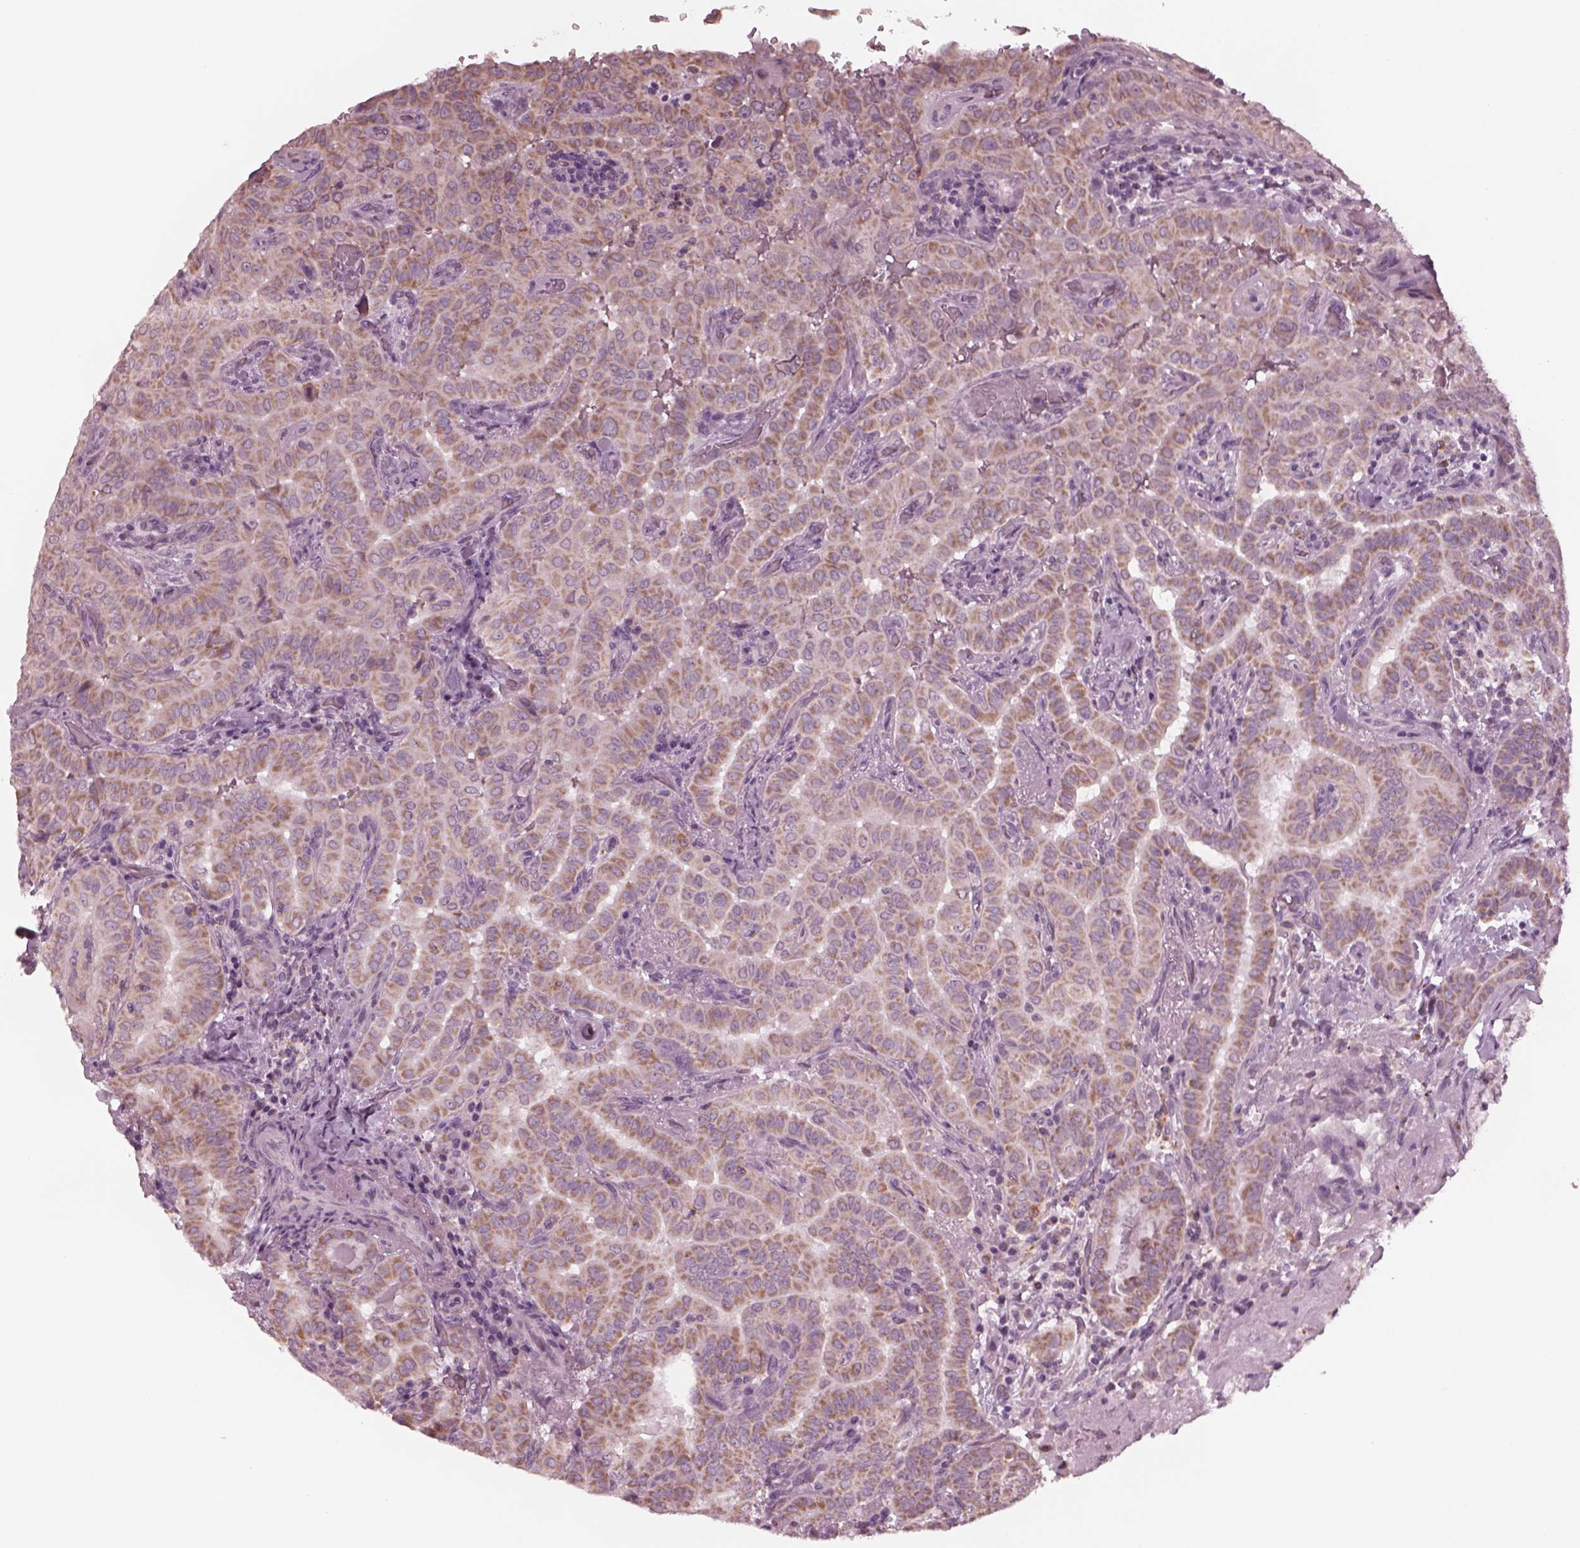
{"staining": {"intensity": "moderate", "quantity": ">75%", "location": "cytoplasmic/membranous"}, "tissue": "thyroid cancer", "cell_type": "Tumor cells", "image_type": "cancer", "snomed": [{"axis": "morphology", "description": "Papillary adenocarcinoma, NOS"}, {"axis": "morphology", "description": "Papillary adenoma metastatic"}, {"axis": "topography", "description": "Thyroid gland"}], "caption": "Human thyroid papillary adenoma metastatic stained for a protein (brown) reveals moderate cytoplasmic/membranous positive staining in approximately >75% of tumor cells.", "gene": "CELSR3", "patient": {"sex": "female", "age": 50}}